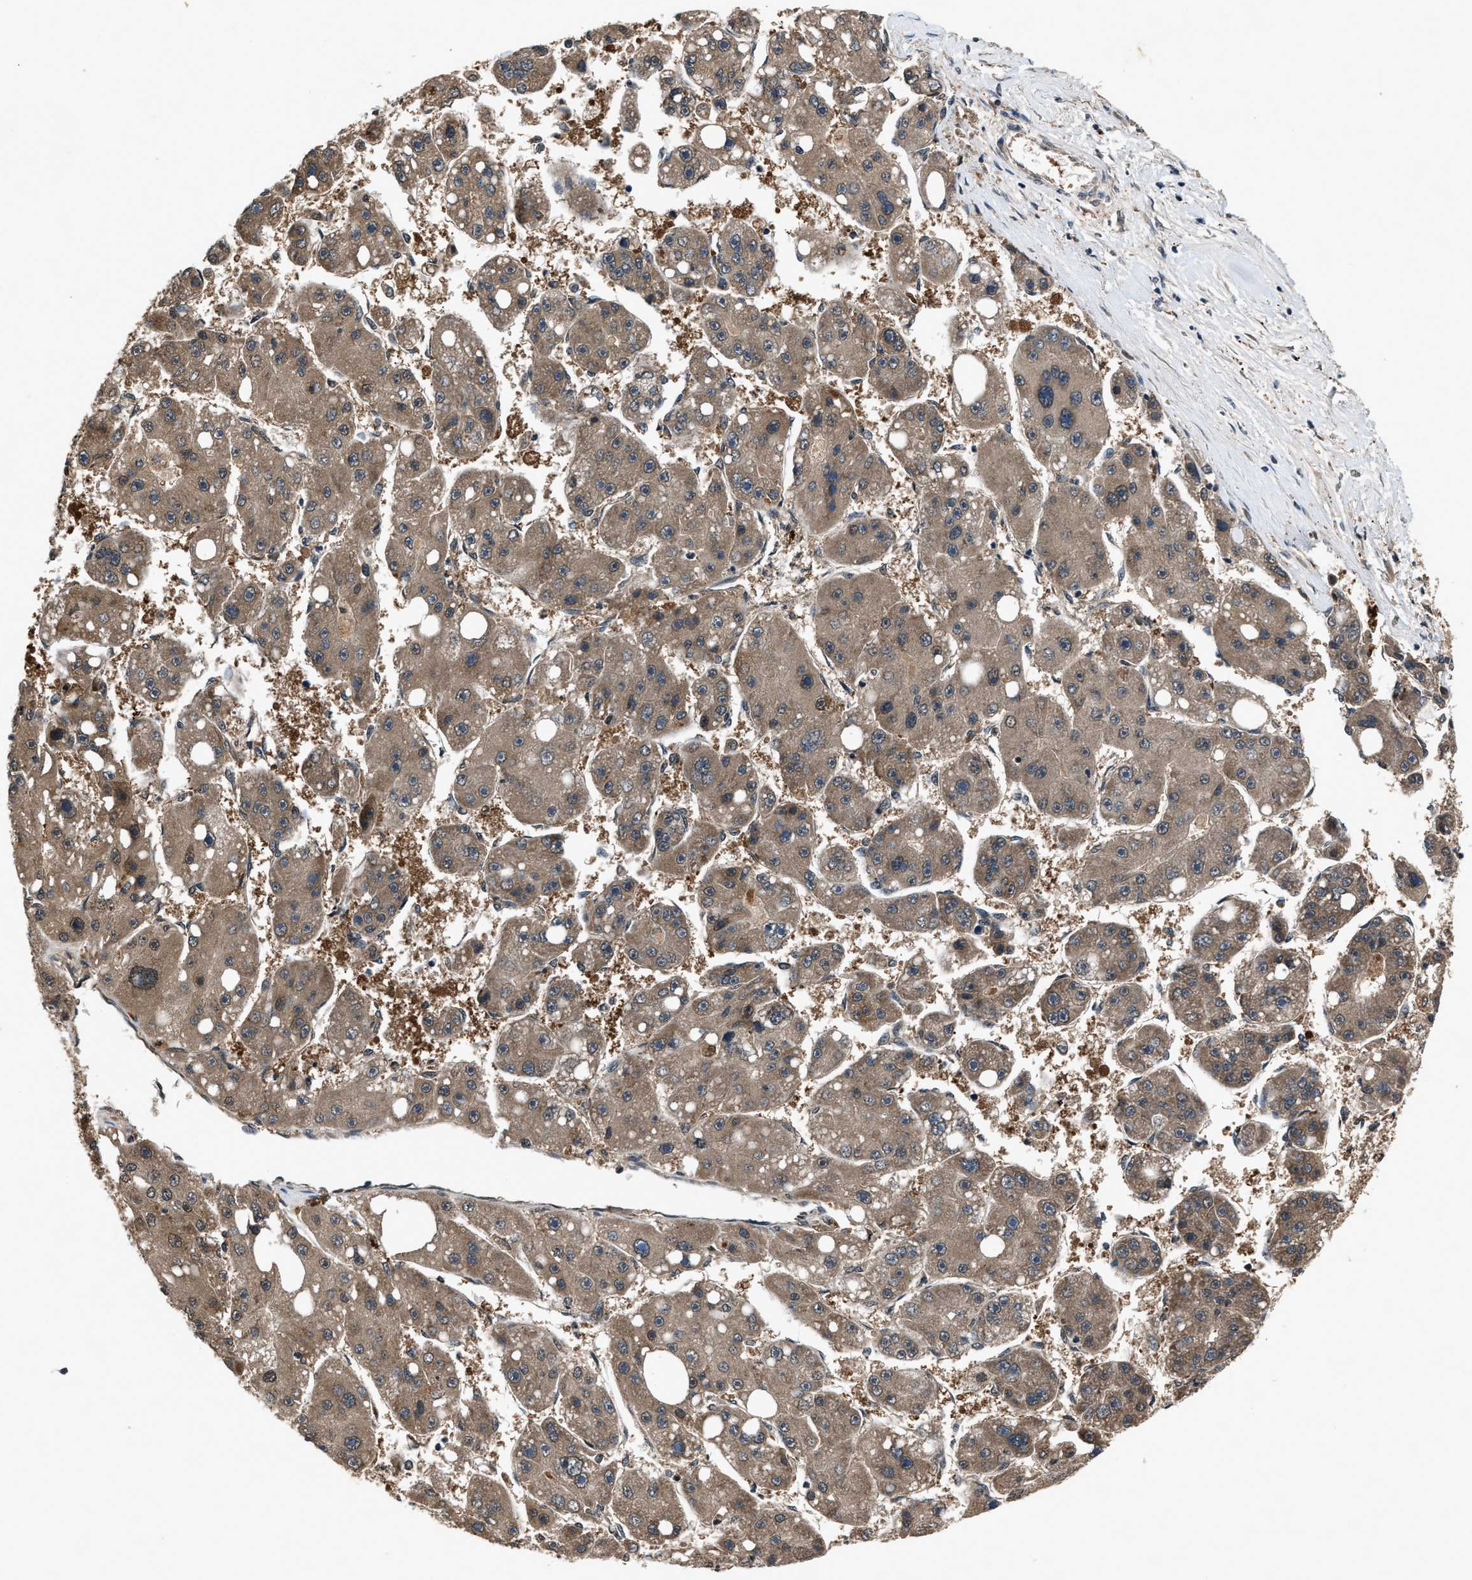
{"staining": {"intensity": "moderate", "quantity": ">75%", "location": "cytoplasmic/membranous"}, "tissue": "liver cancer", "cell_type": "Tumor cells", "image_type": "cancer", "snomed": [{"axis": "morphology", "description": "Carcinoma, Hepatocellular, NOS"}, {"axis": "topography", "description": "Liver"}], "caption": "Liver hepatocellular carcinoma stained with immunohistochemistry displays moderate cytoplasmic/membranous positivity in approximately >75% of tumor cells.", "gene": "TP53I3", "patient": {"sex": "female", "age": 61}}